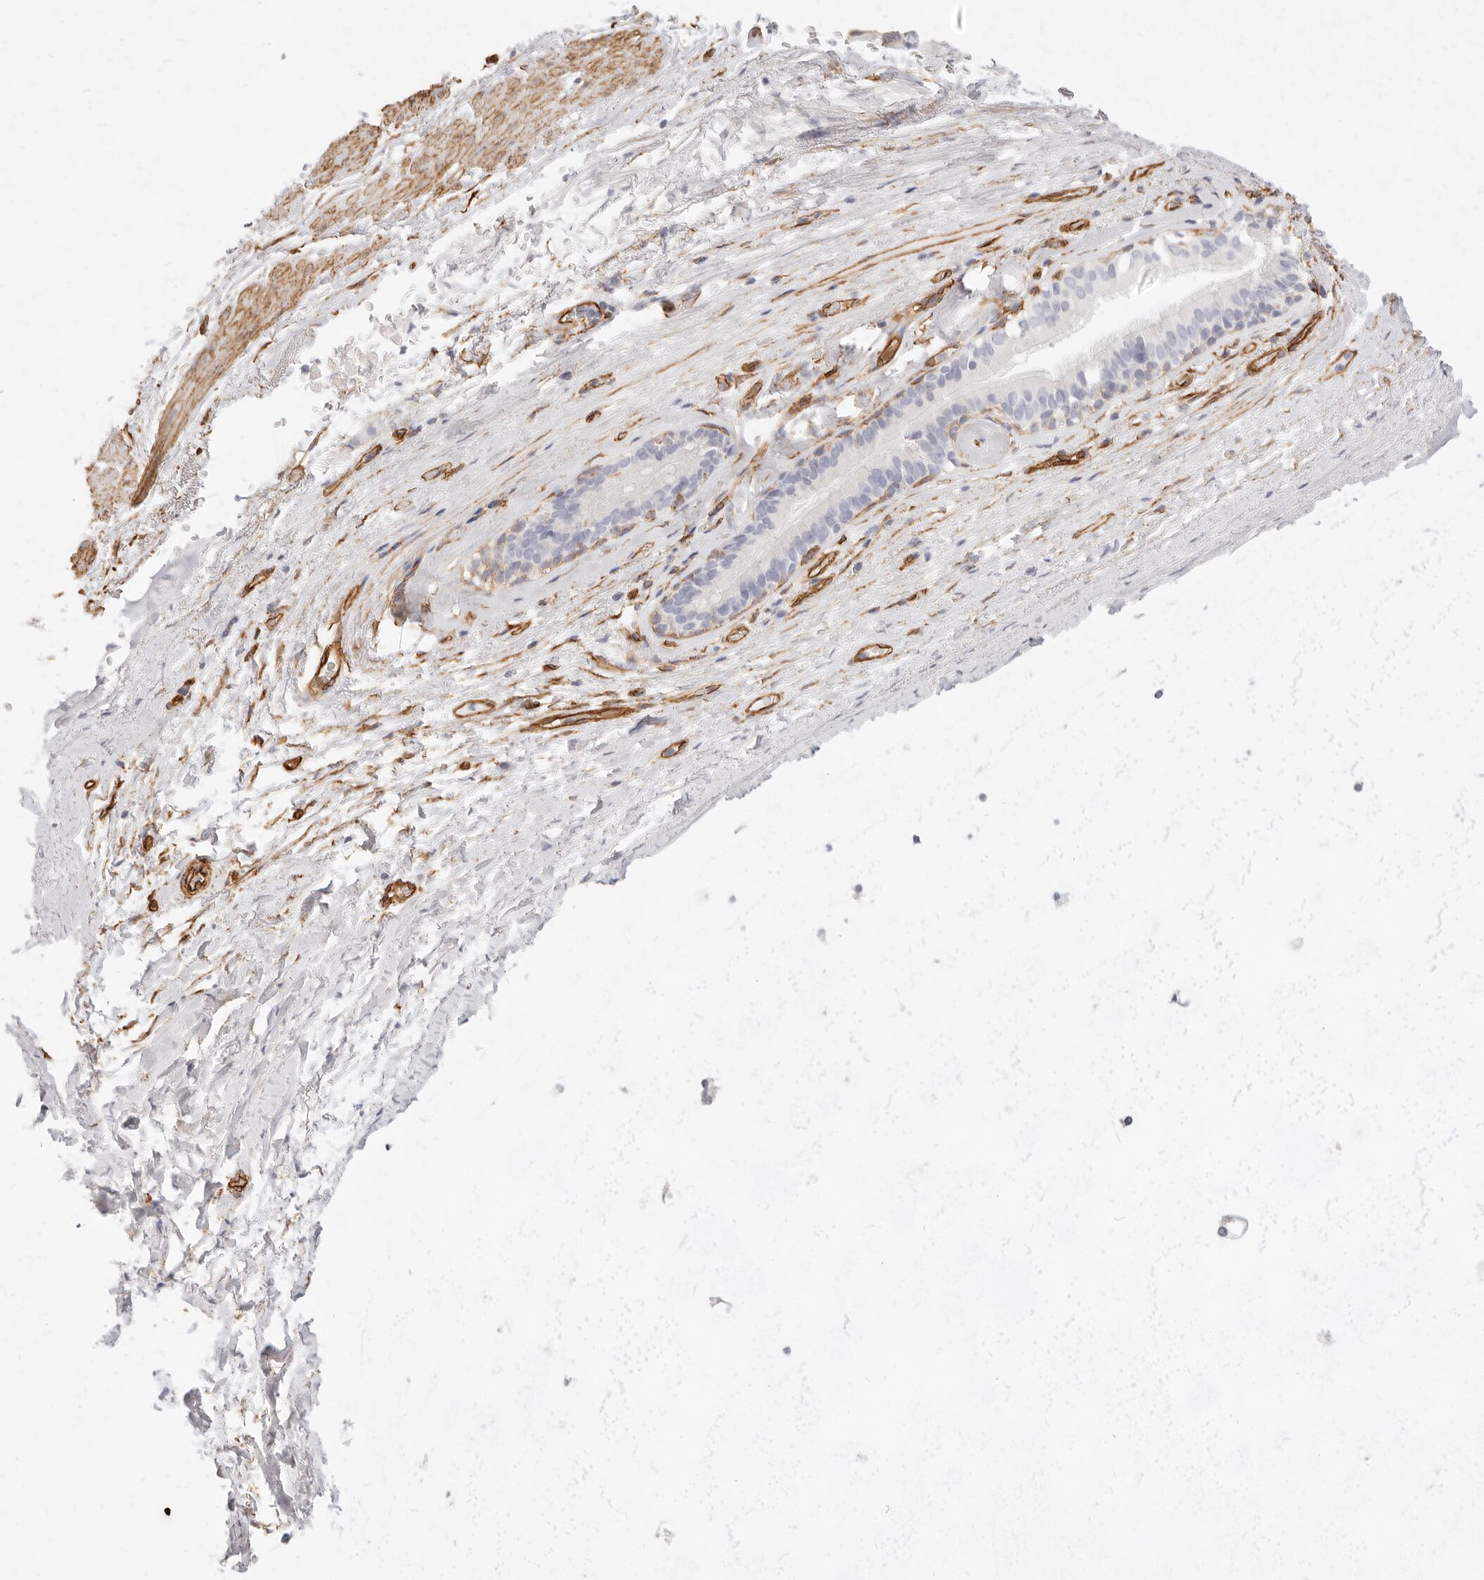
{"staining": {"intensity": "negative", "quantity": "none", "location": "none"}, "tissue": "bronchus", "cell_type": "Respiratory epithelial cells", "image_type": "normal", "snomed": [{"axis": "morphology", "description": "Normal tissue, NOS"}, {"axis": "topography", "description": "Cartilage tissue"}], "caption": "IHC image of benign bronchus: human bronchus stained with DAB exhibits no significant protein expression in respiratory epithelial cells.", "gene": "NUS1", "patient": {"sex": "female", "age": 63}}